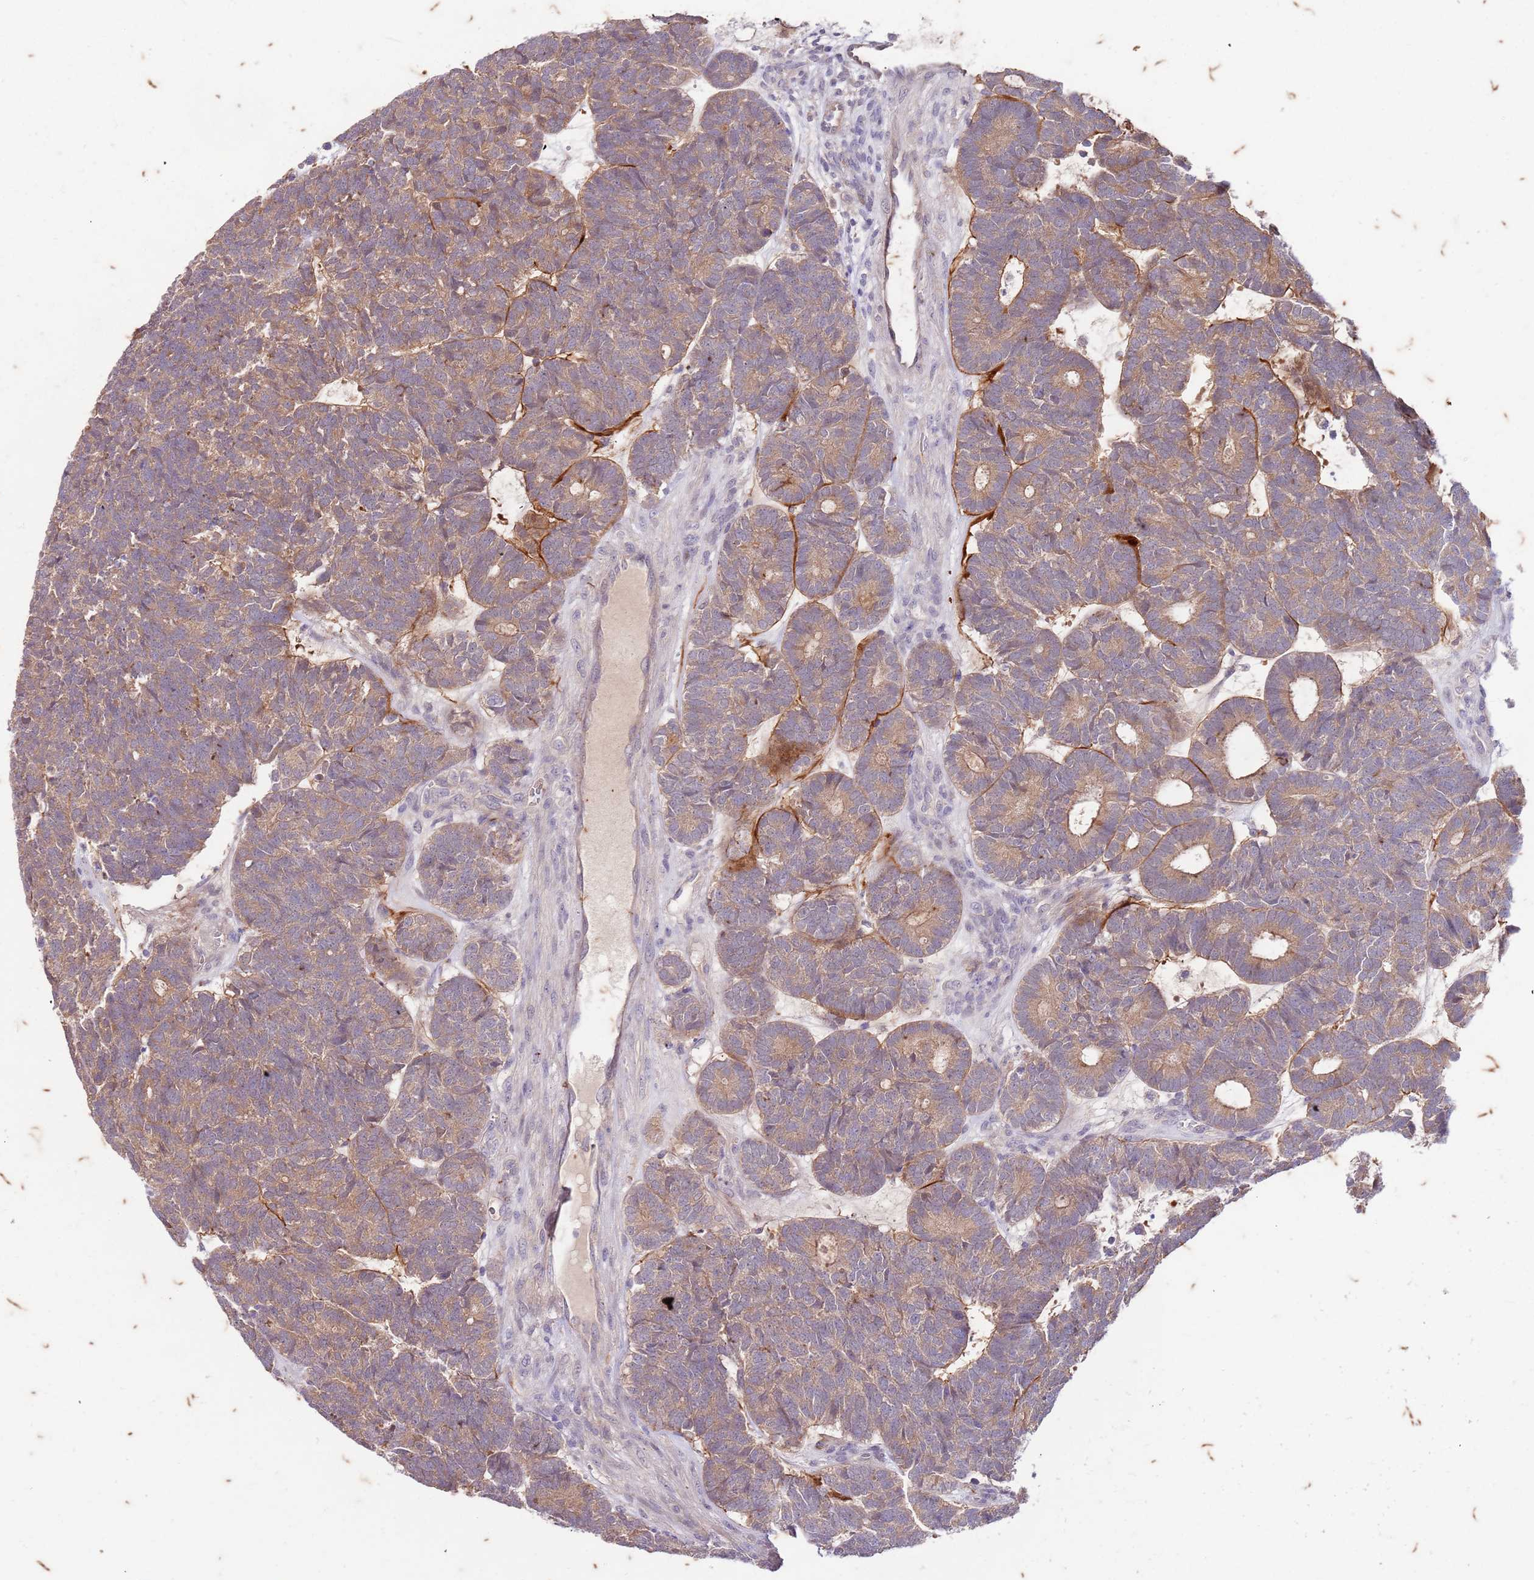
{"staining": {"intensity": "moderate", "quantity": ">75%", "location": "cytoplasmic/membranous"}, "tissue": "head and neck cancer", "cell_type": "Tumor cells", "image_type": "cancer", "snomed": [{"axis": "morphology", "description": "Adenocarcinoma, NOS"}, {"axis": "topography", "description": "Head-Neck"}], "caption": "Protein staining by immunohistochemistry (IHC) exhibits moderate cytoplasmic/membranous staining in about >75% of tumor cells in head and neck adenocarcinoma.", "gene": "RAPGEF3", "patient": {"sex": "female", "age": 81}}